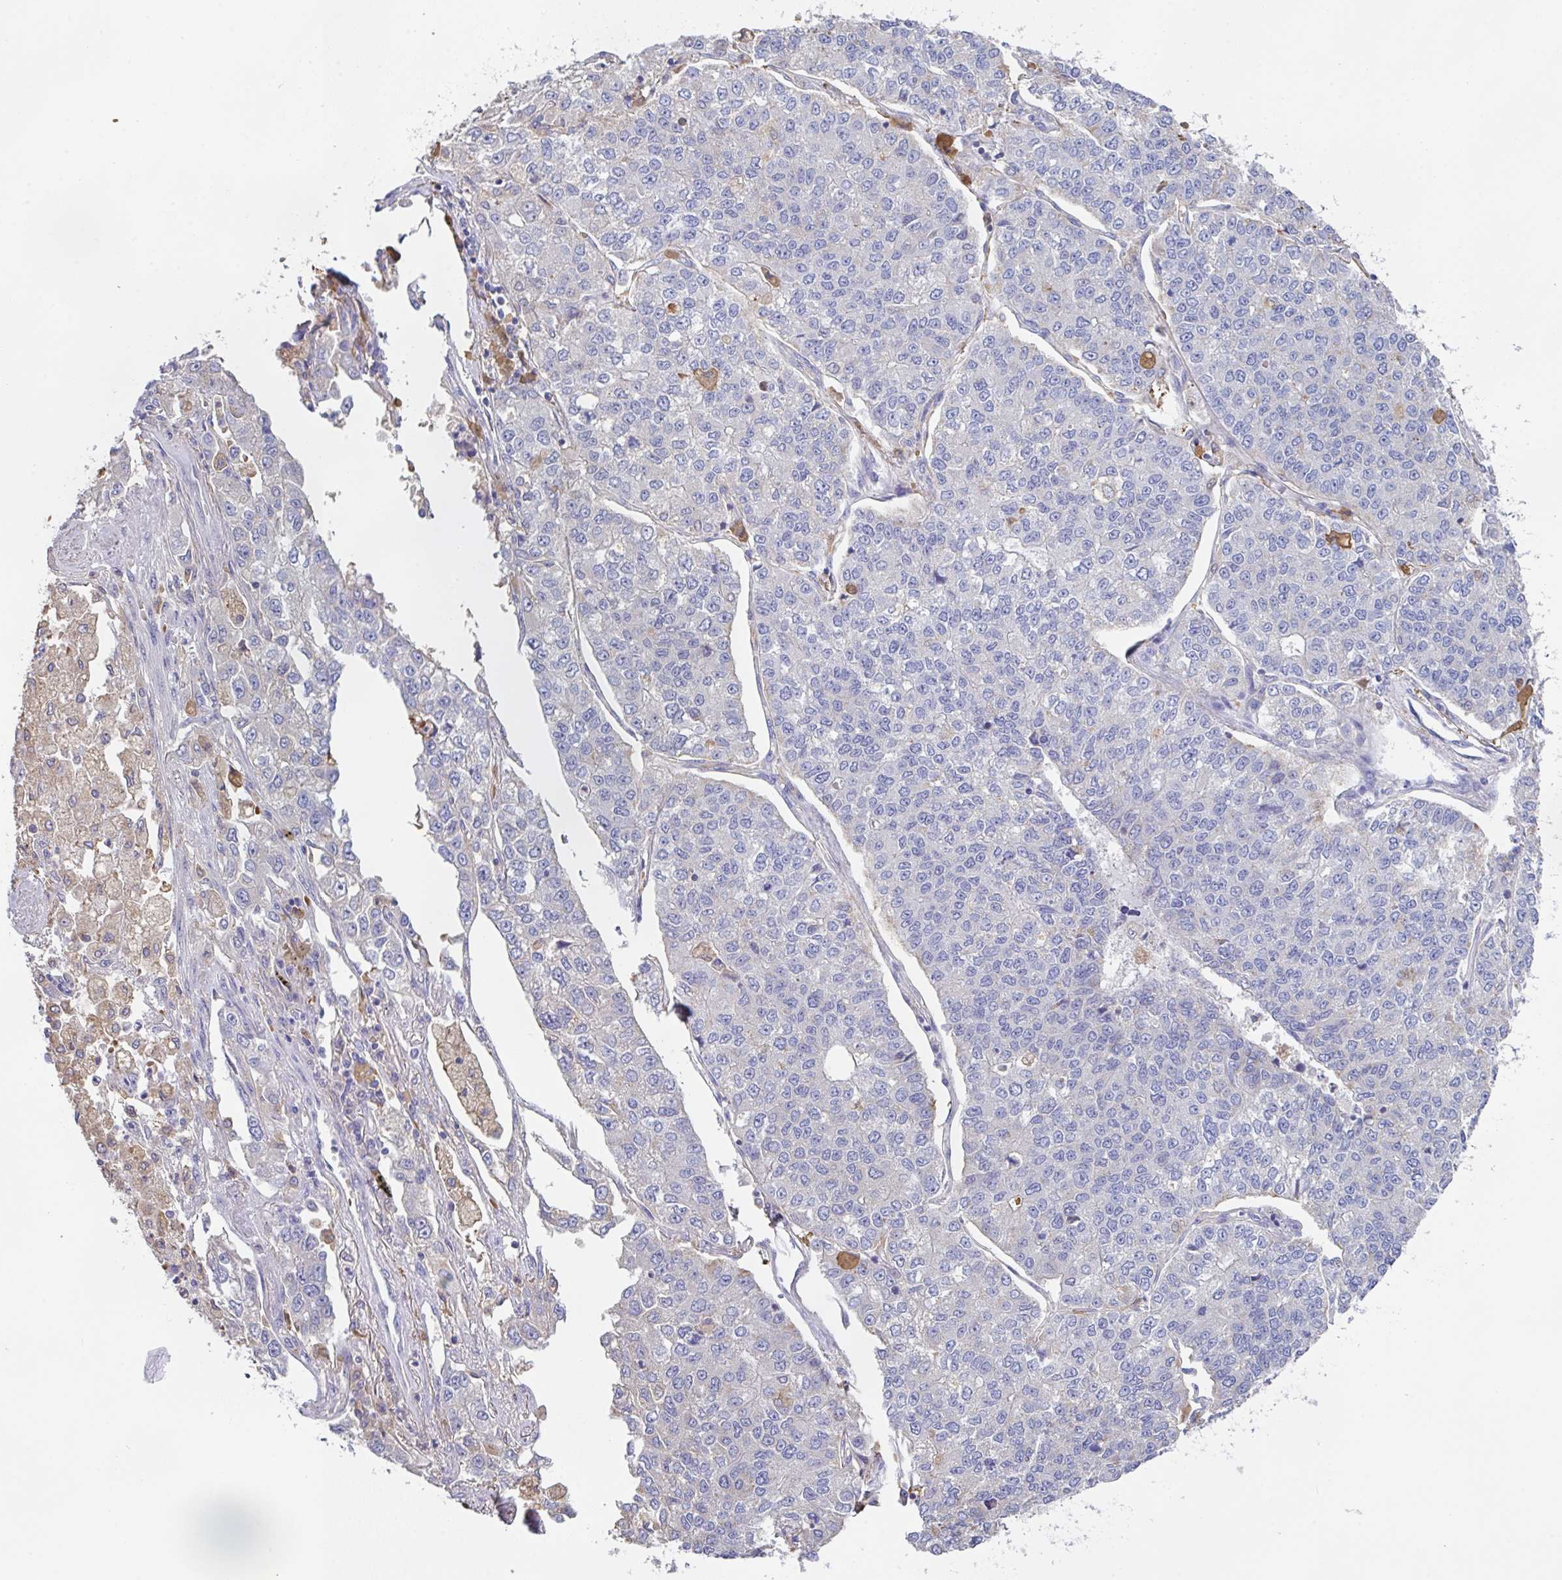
{"staining": {"intensity": "negative", "quantity": "none", "location": "none"}, "tissue": "lung cancer", "cell_type": "Tumor cells", "image_type": "cancer", "snomed": [{"axis": "morphology", "description": "Adenocarcinoma, NOS"}, {"axis": "topography", "description": "Lung"}], "caption": "Image shows no significant protein expression in tumor cells of lung cancer (adenocarcinoma).", "gene": "TFAP2C", "patient": {"sex": "male", "age": 49}}